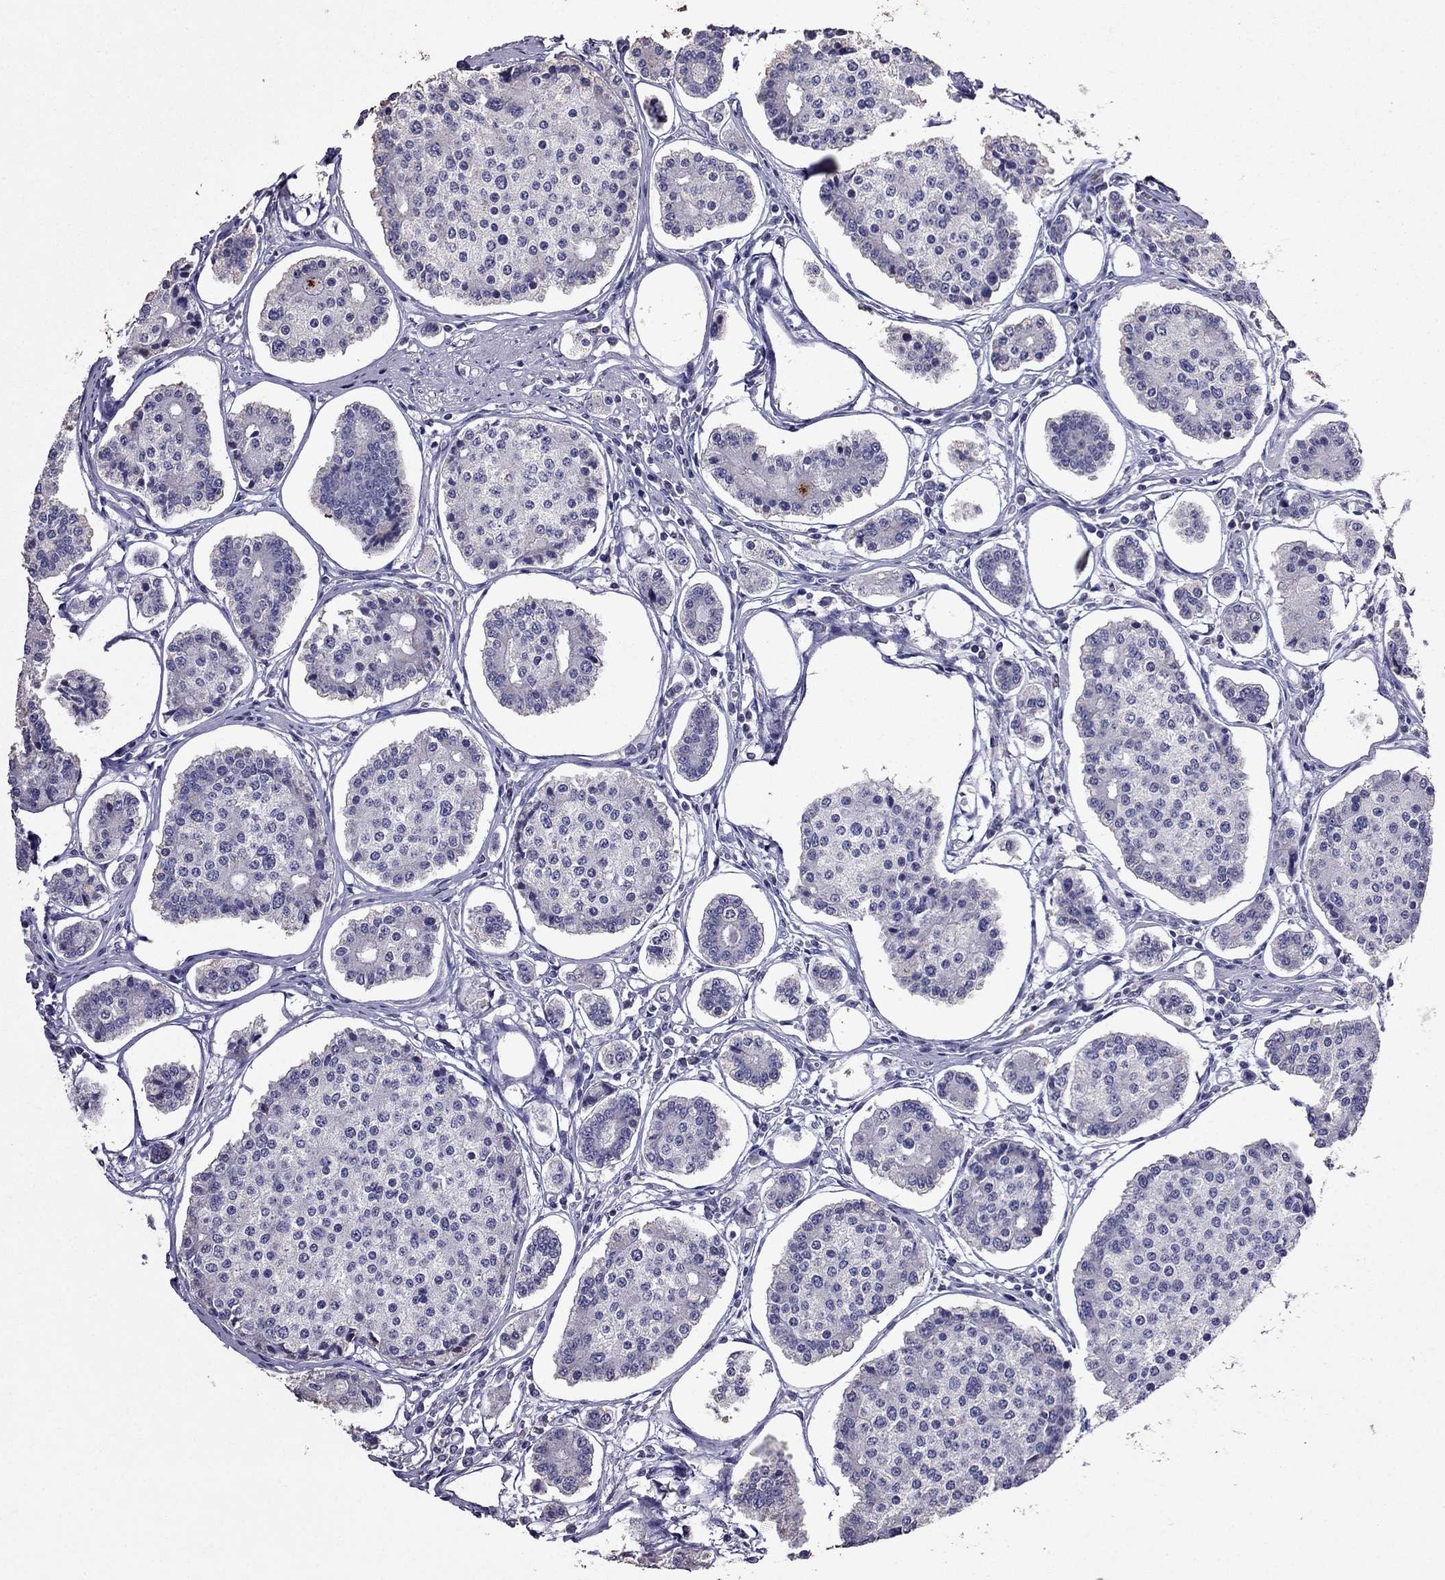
{"staining": {"intensity": "negative", "quantity": "none", "location": "none"}, "tissue": "carcinoid", "cell_type": "Tumor cells", "image_type": "cancer", "snomed": [{"axis": "morphology", "description": "Carcinoid, malignant, NOS"}, {"axis": "topography", "description": "Small intestine"}], "caption": "Tumor cells show no significant staining in carcinoid. (Stains: DAB IHC with hematoxylin counter stain, Microscopy: brightfield microscopy at high magnification).", "gene": "AK5", "patient": {"sex": "female", "age": 65}}